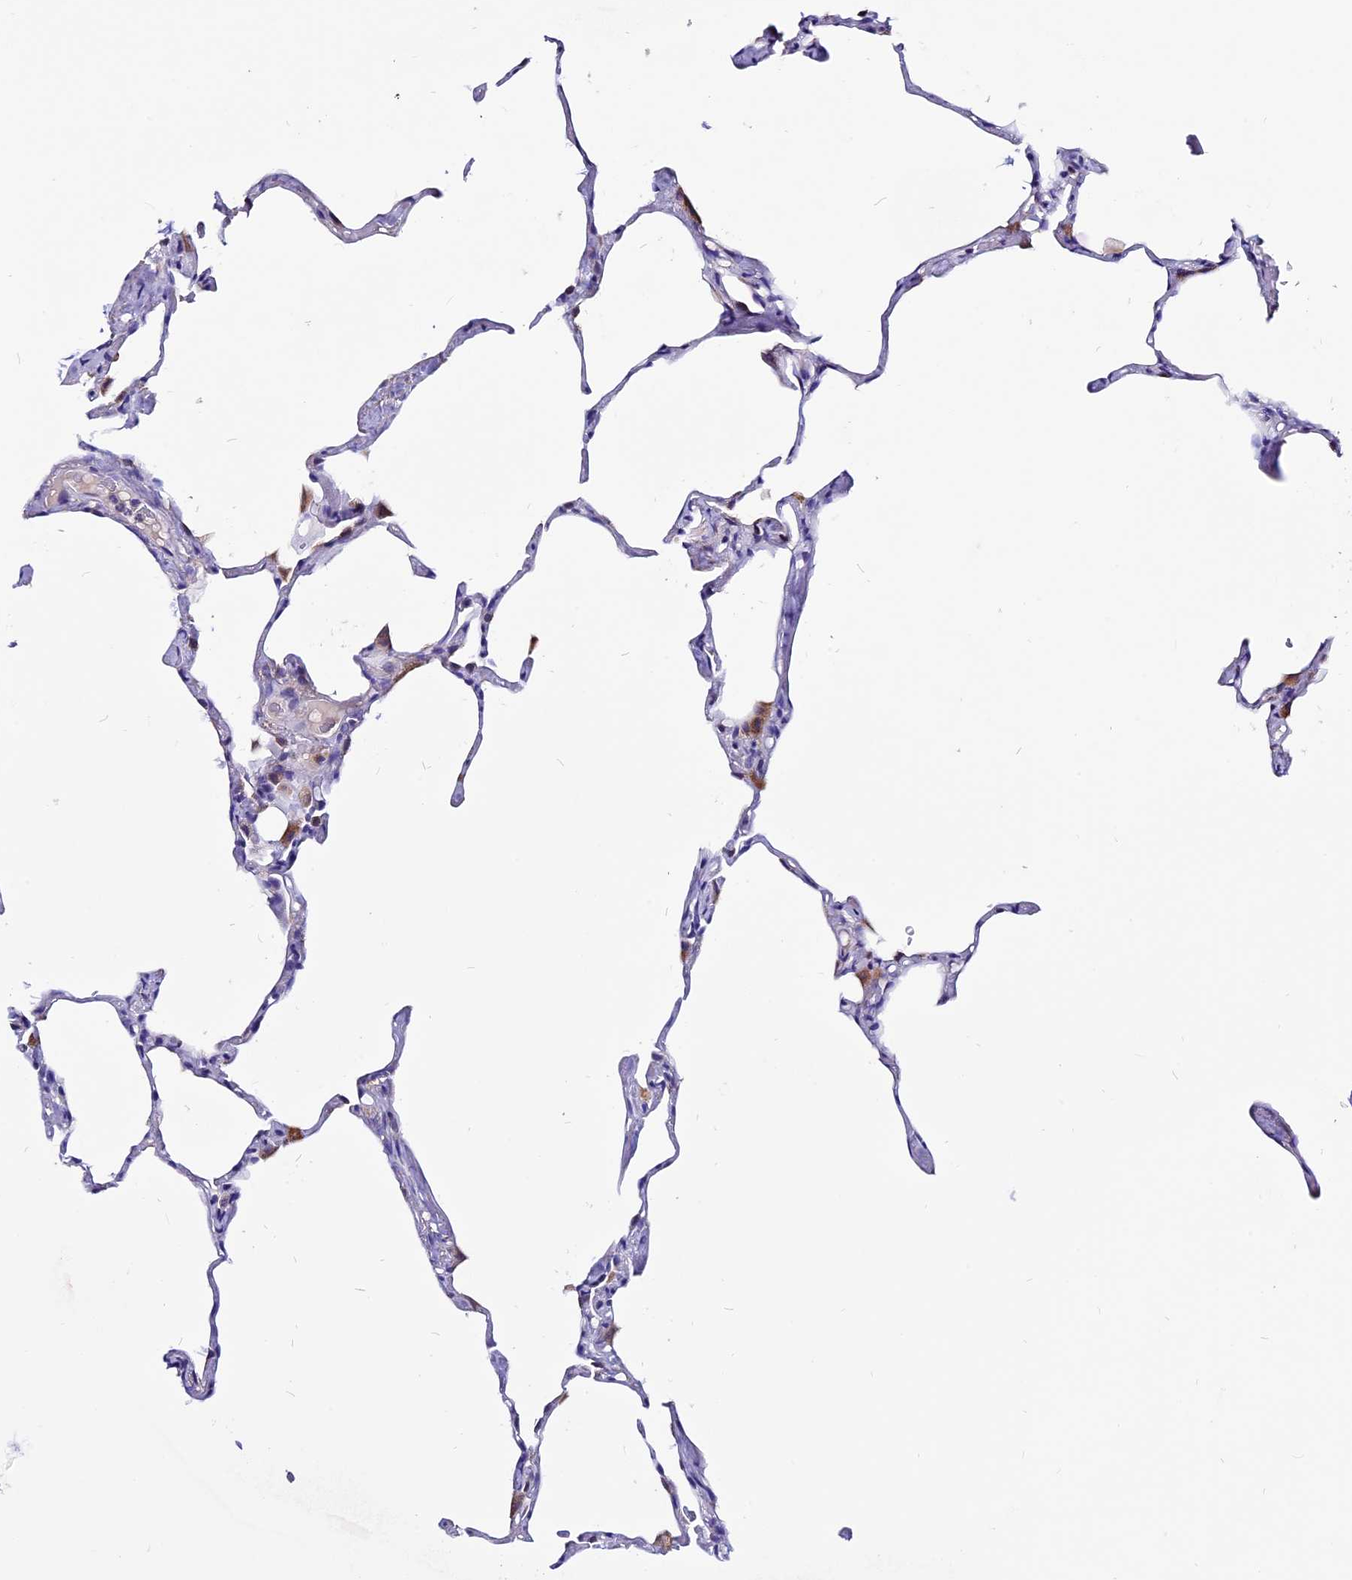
{"staining": {"intensity": "negative", "quantity": "none", "location": "none"}, "tissue": "lung", "cell_type": "Alveolar cells", "image_type": "normal", "snomed": [{"axis": "morphology", "description": "Normal tissue, NOS"}, {"axis": "topography", "description": "Lung"}], "caption": "Immunohistochemical staining of normal lung displays no significant expression in alveolar cells. The staining was performed using DAB to visualize the protein expression in brown, while the nuclei were stained in blue with hematoxylin (Magnification: 20x).", "gene": "CCBE1", "patient": {"sex": "male", "age": 65}}